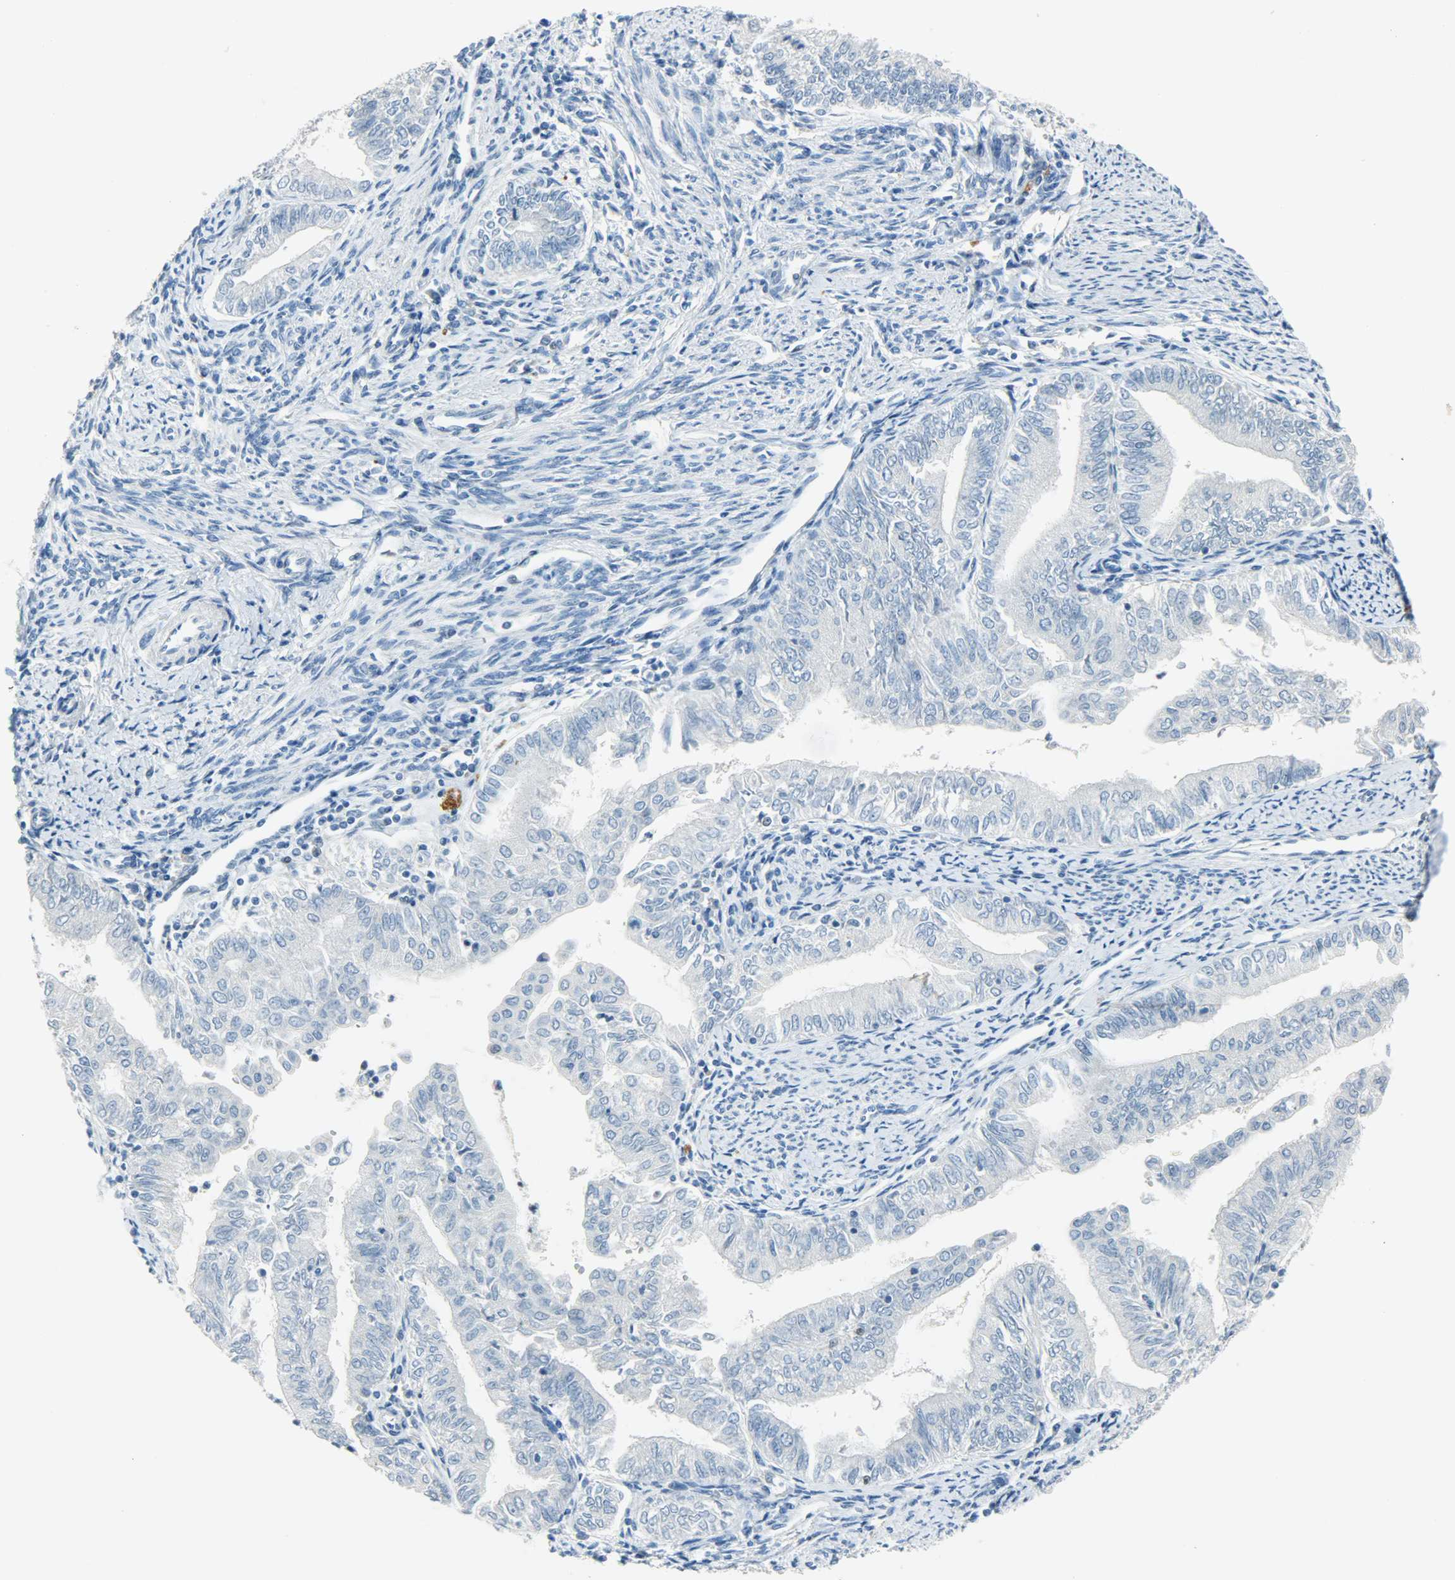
{"staining": {"intensity": "negative", "quantity": "none", "location": "none"}, "tissue": "endometrial cancer", "cell_type": "Tumor cells", "image_type": "cancer", "snomed": [{"axis": "morphology", "description": "Adenocarcinoma, NOS"}, {"axis": "topography", "description": "Endometrium"}], "caption": "This micrograph is of endometrial cancer (adenocarcinoma) stained with immunohistochemistry (IHC) to label a protein in brown with the nuclei are counter-stained blue. There is no expression in tumor cells.", "gene": "JUNB", "patient": {"sex": "female", "age": 66}}